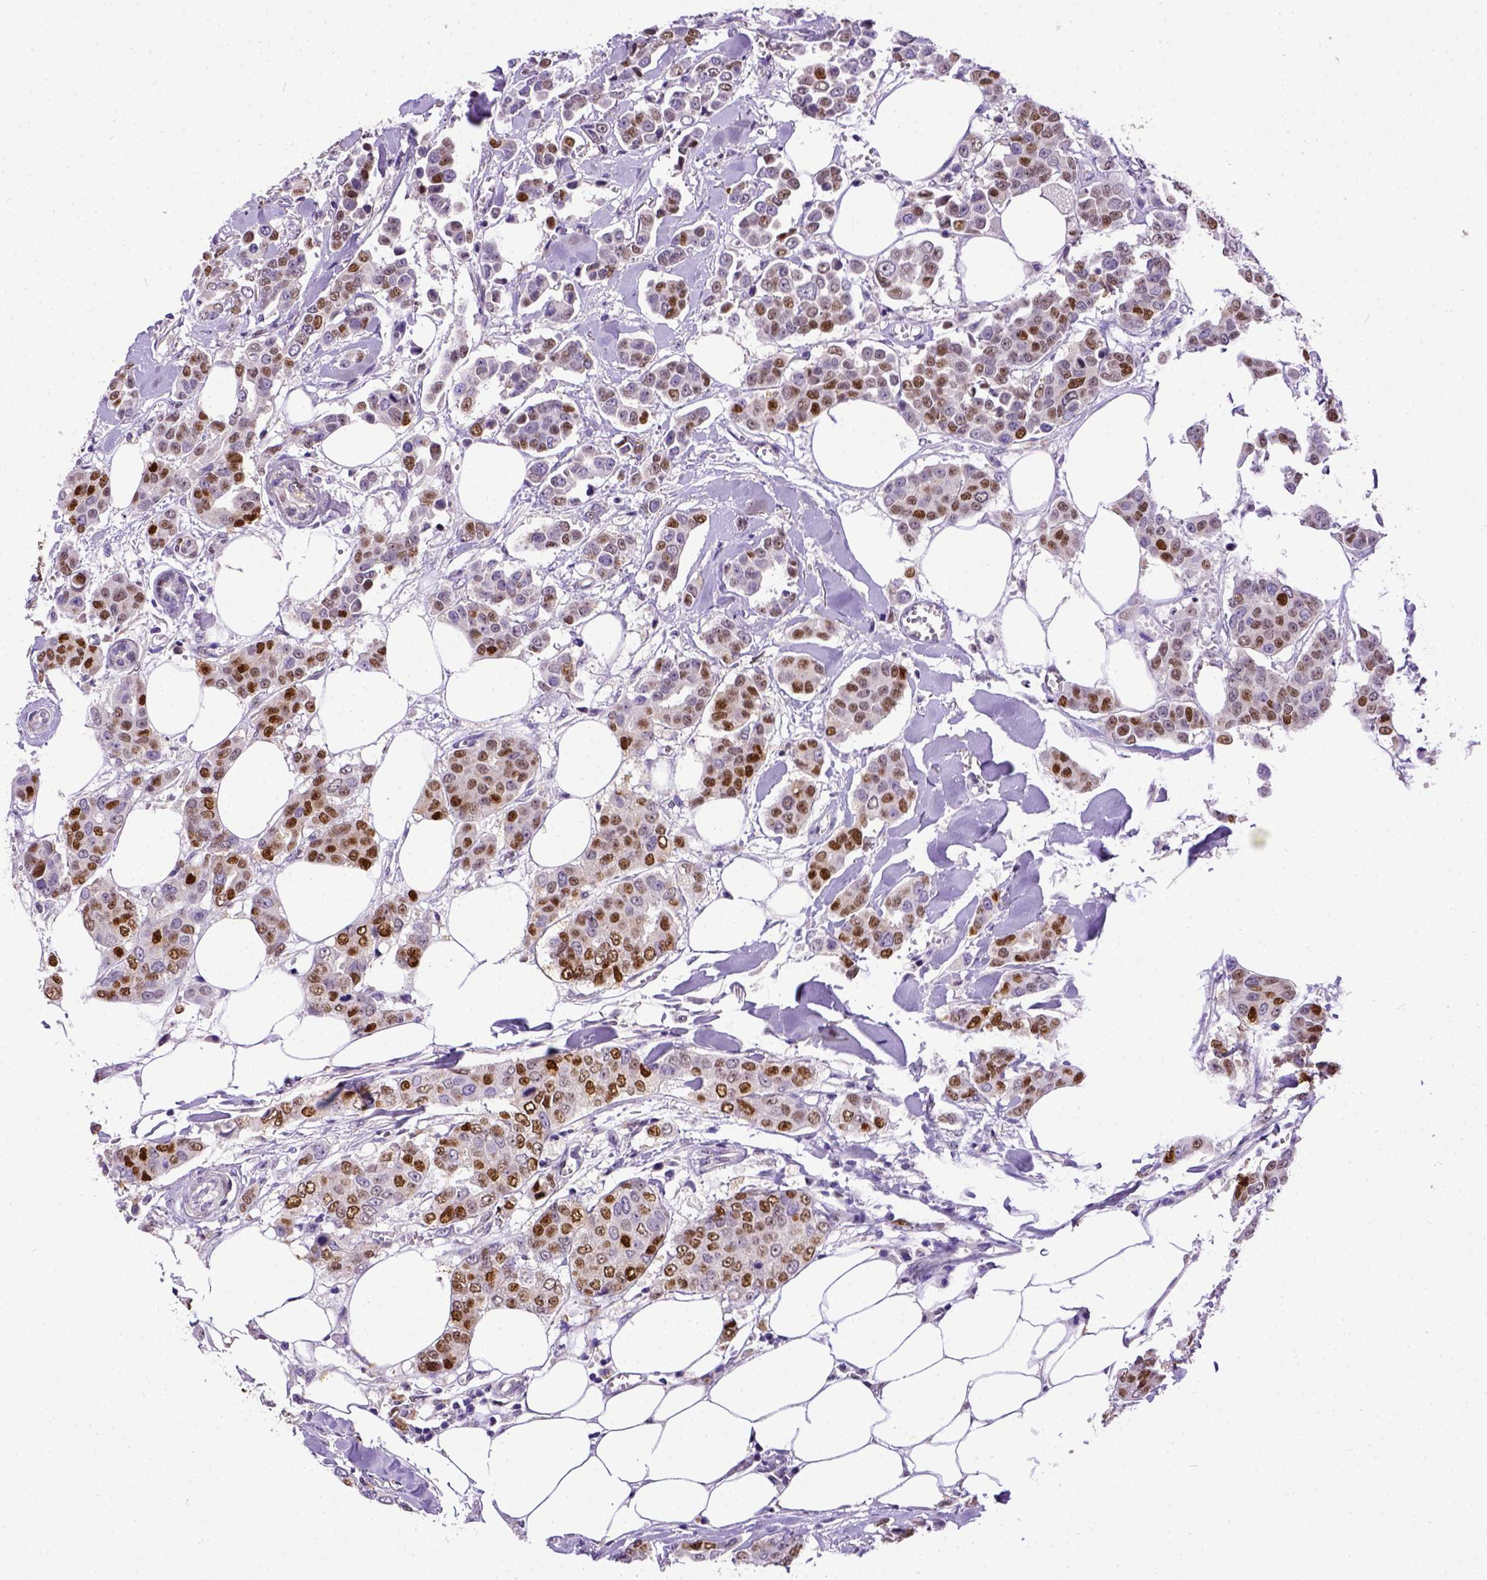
{"staining": {"intensity": "moderate", "quantity": "25%-75%", "location": "nuclear"}, "tissue": "breast cancer", "cell_type": "Tumor cells", "image_type": "cancer", "snomed": [{"axis": "morphology", "description": "Duct carcinoma"}, {"axis": "topography", "description": "Breast"}], "caption": "Brown immunohistochemical staining in breast cancer (invasive ductal carcinoma) demonstrates moderate nuclear positivity in approximately 25%-75% of tumor cells.", "gene": "CDKN1A", "patient": {"sex": "female", "age": 94}}